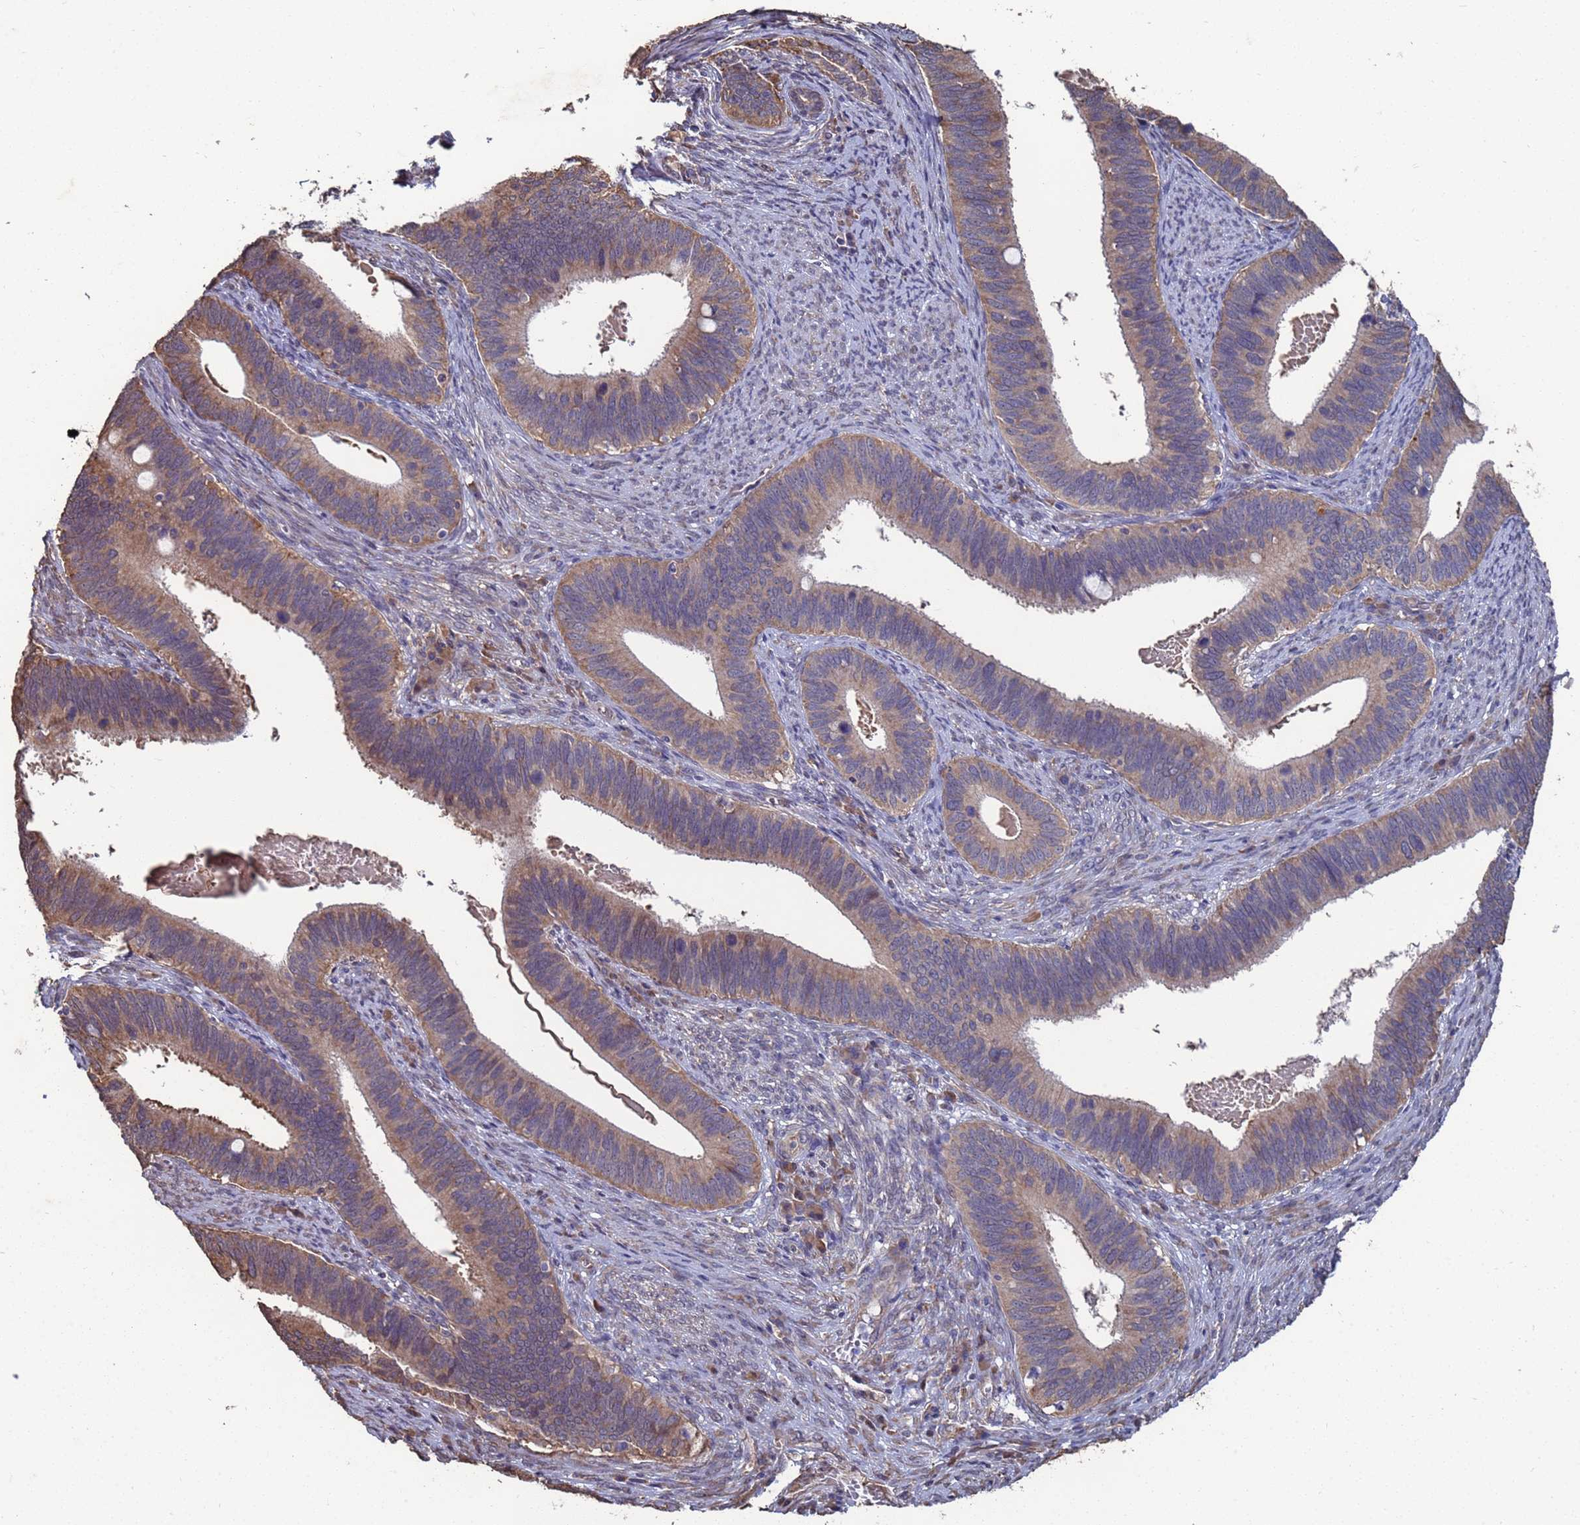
{"staining": {"intensity": "moderate", "quantity": ">75%", "location": "cytoplasmic/membranous"}, "tissue": "cervical cancer", "cell_type": "Tumor cells", "image_type": "cancer", "snomed": [{"axis": "morphology", "description": "Adenocarcinoma, NOS"}, {"axis": "topography", "description": "Cervix"}], "caption": "The histopathology image reveals staining of cervical cancer (adenocarcinoma), revealing moderate cytoplasmic/membranous protein positivity (brown color) within tumor cells.", "gene": "CFAP119", "patient": {"sex": "female", "age": 42}}